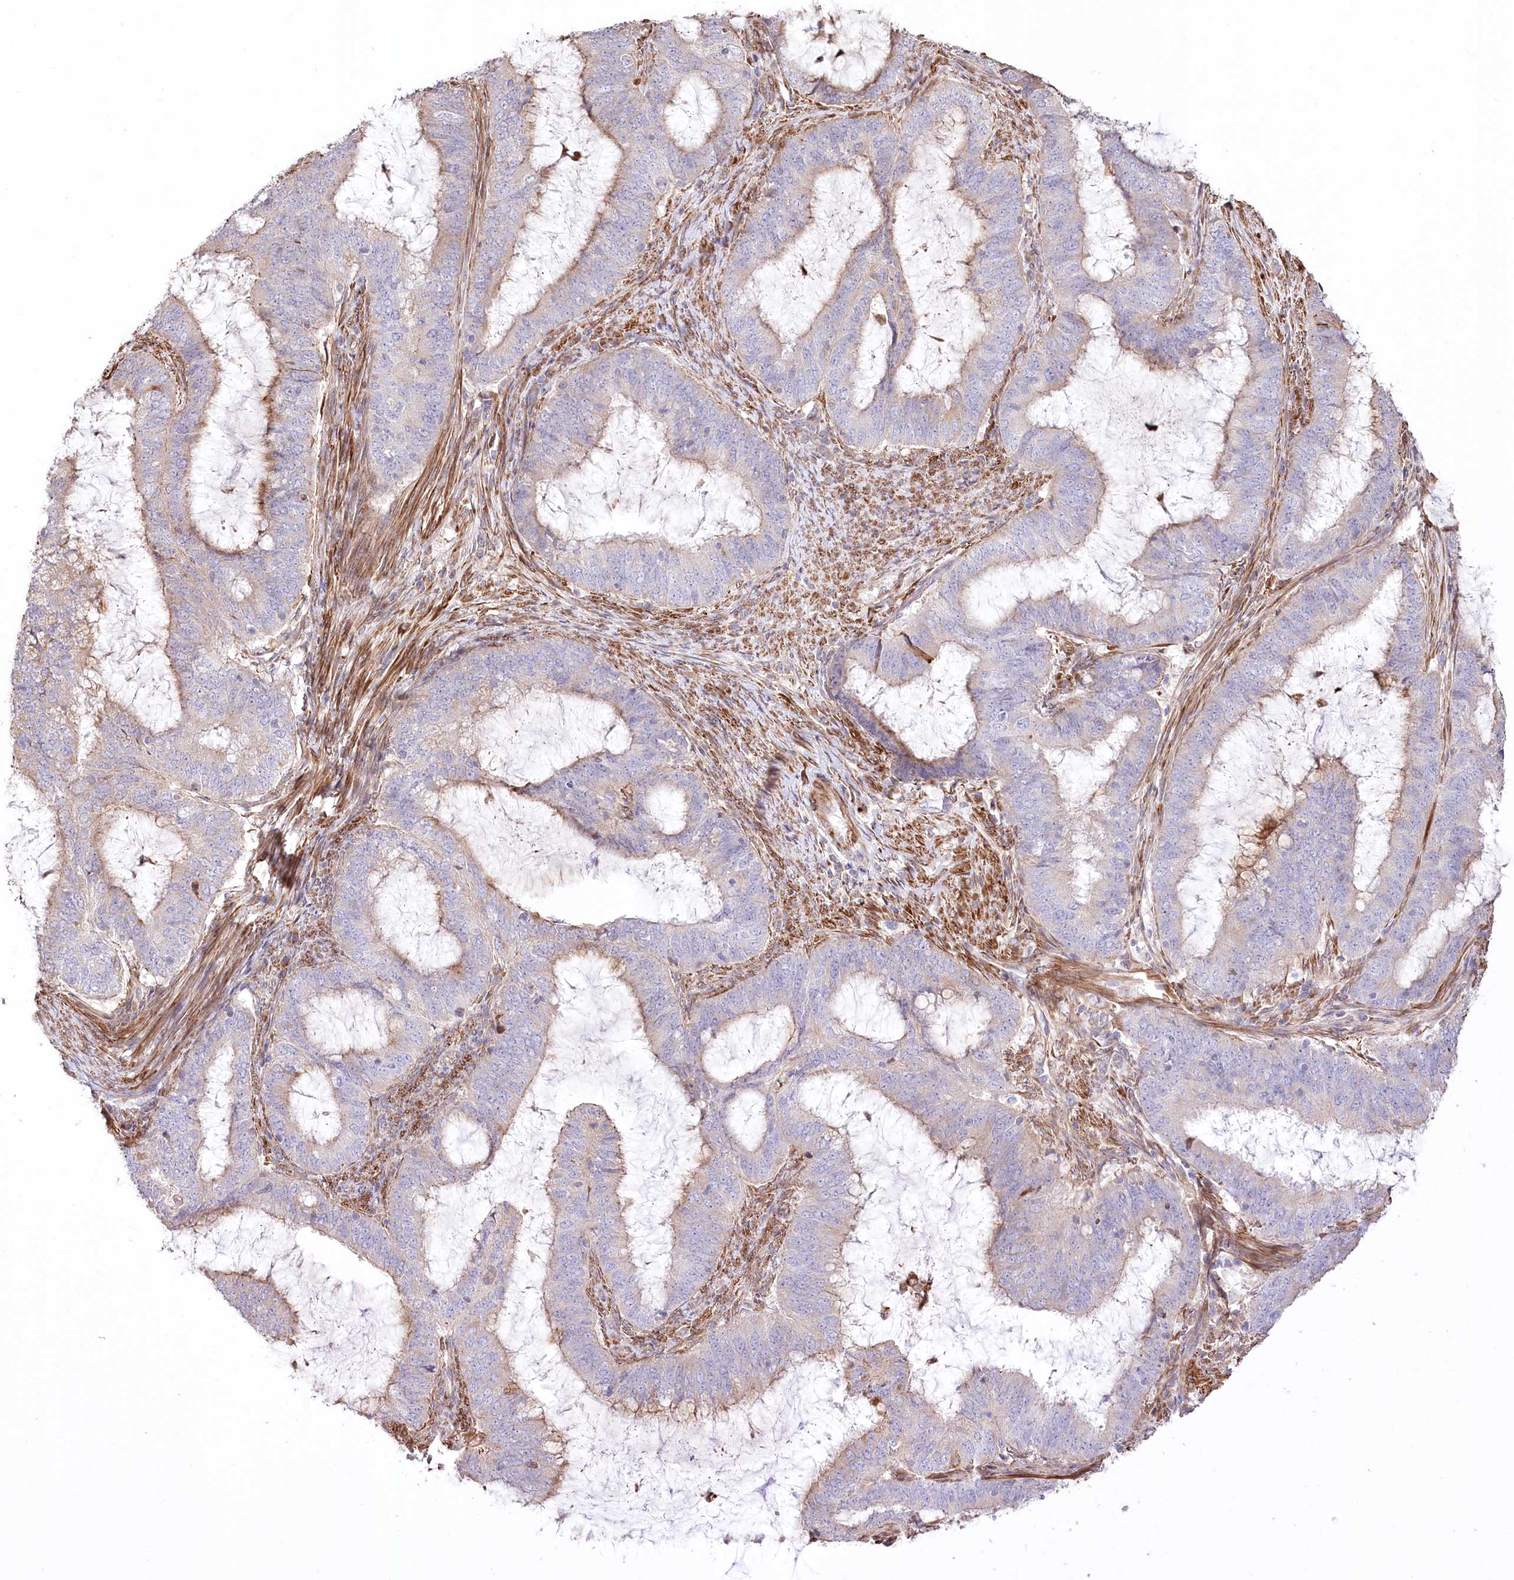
{"staining": {"intensity": "moderate", "quantity": "<25%", "location": "cytoplasmic/membranous"}, "tissue": "endometrial cancer", "cell_type": "Tumor cells", "image_type": "cancer", "snomed": [{"axis": "morphology", "description": "Adenocarcinoma, NOS"}, {"axis": "topography", "description": "Endometrium"}], "caption": "Brown immunohistochemical staining in human endometrial adenocarcinoma displays moderate cytoplasmic/membranous expression in about <25% of tumor cells. (DAB (3,3'-diaminobenzidine) = brown stain, brightfield microscopy at high magnification).", "gene": "RNF24", "patient": {"sex": "female", "age": 51}}